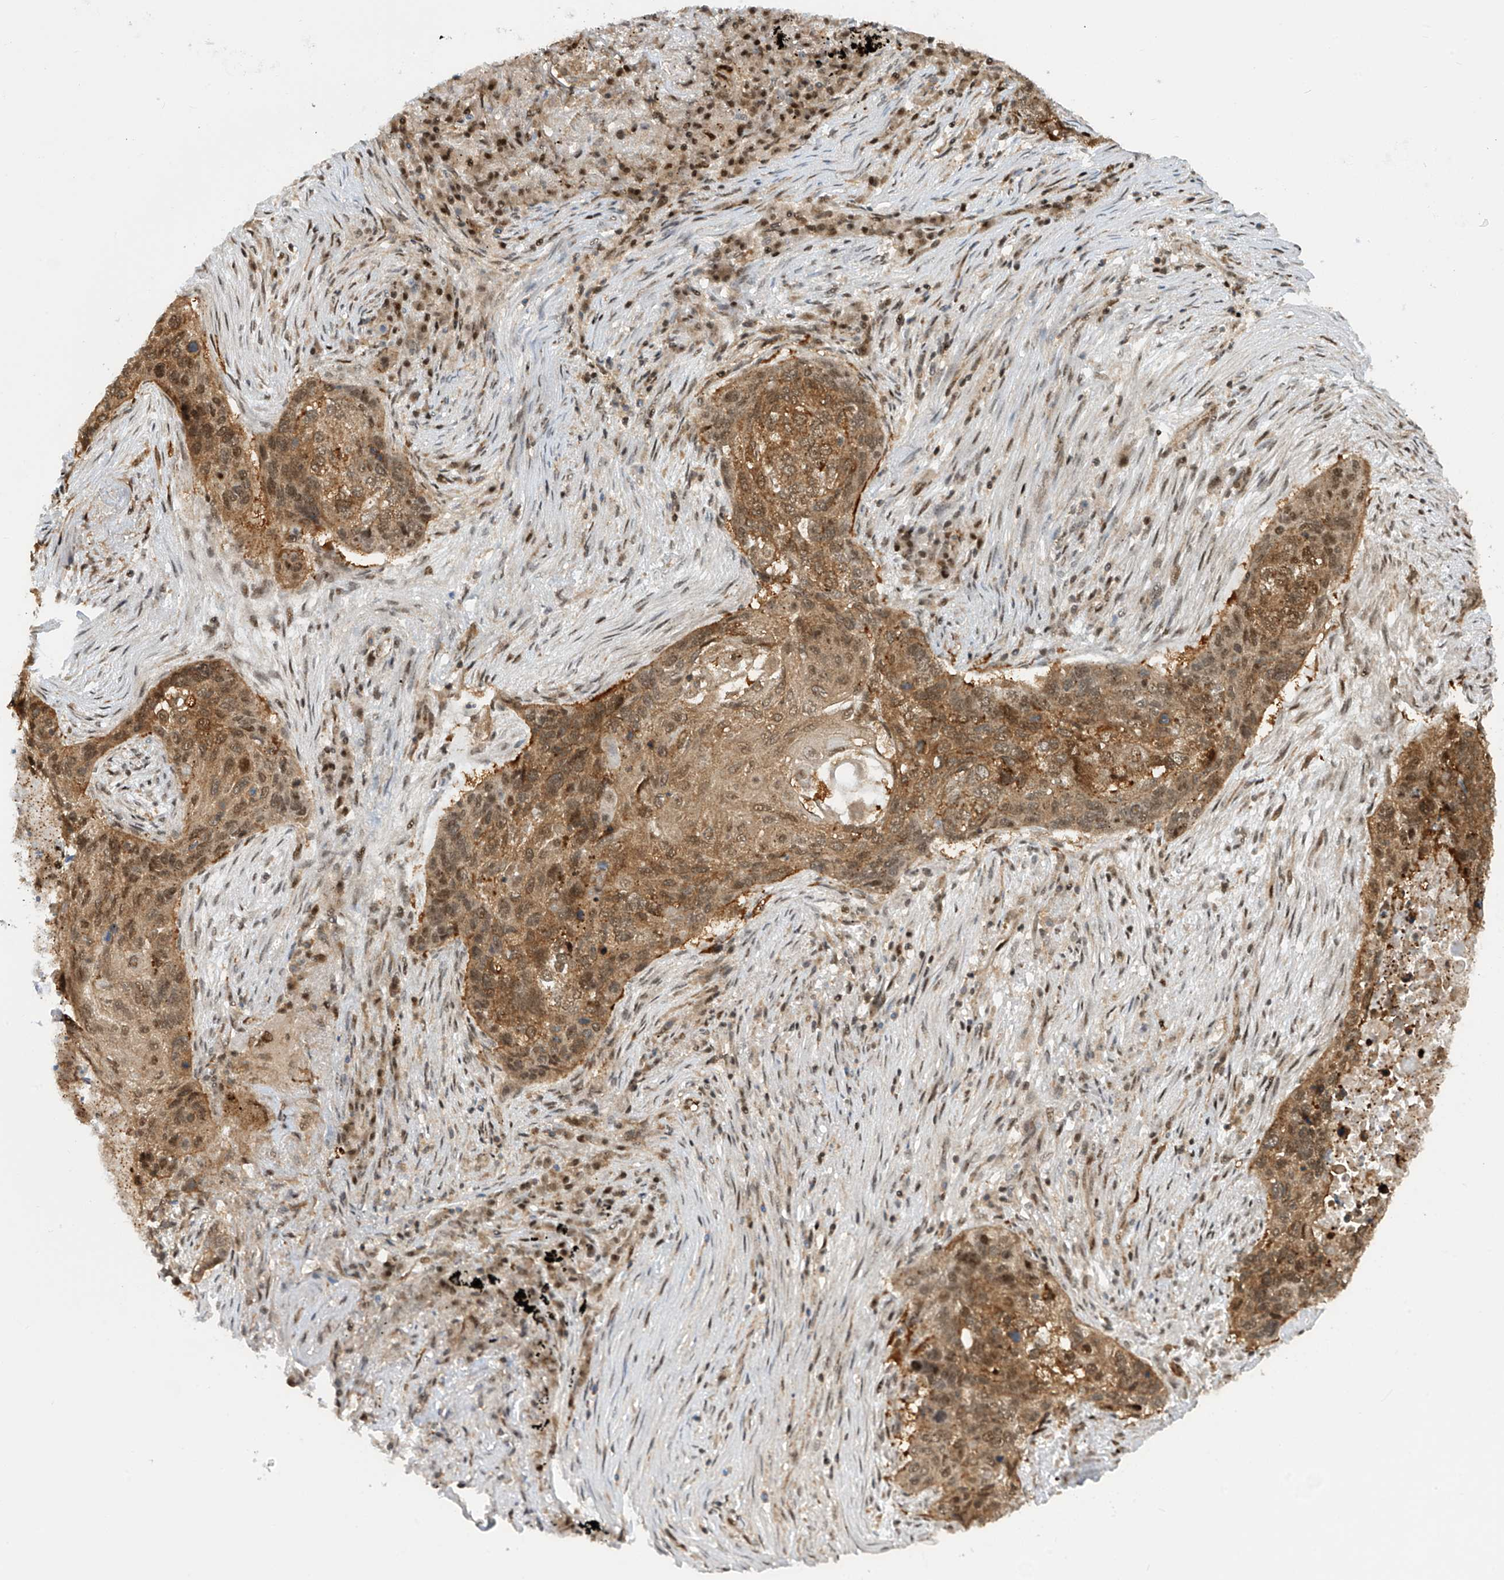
{"staining": {"intensity": "moderate", "quantity": ">75%", "location": "cytoplasmic/membranous,nuclear"}, "tissue": "lung cancer", "cell_type": "Tumor cells", "image_type": "cancer", "snomed": [{"axis": "morphology", "description": "Squamous cell carcinoma, NOS"}, {"axis": "topography", "description": "Lung"}], "caption": "A brown stain shows moderate cytoplasmic/membranous and nuclear positivity of a protein in lung cancer (squamous cell carcinoma) tumor cells.", "gene": "LAGE3", "patient": {"sex": "female", "age": 63}}